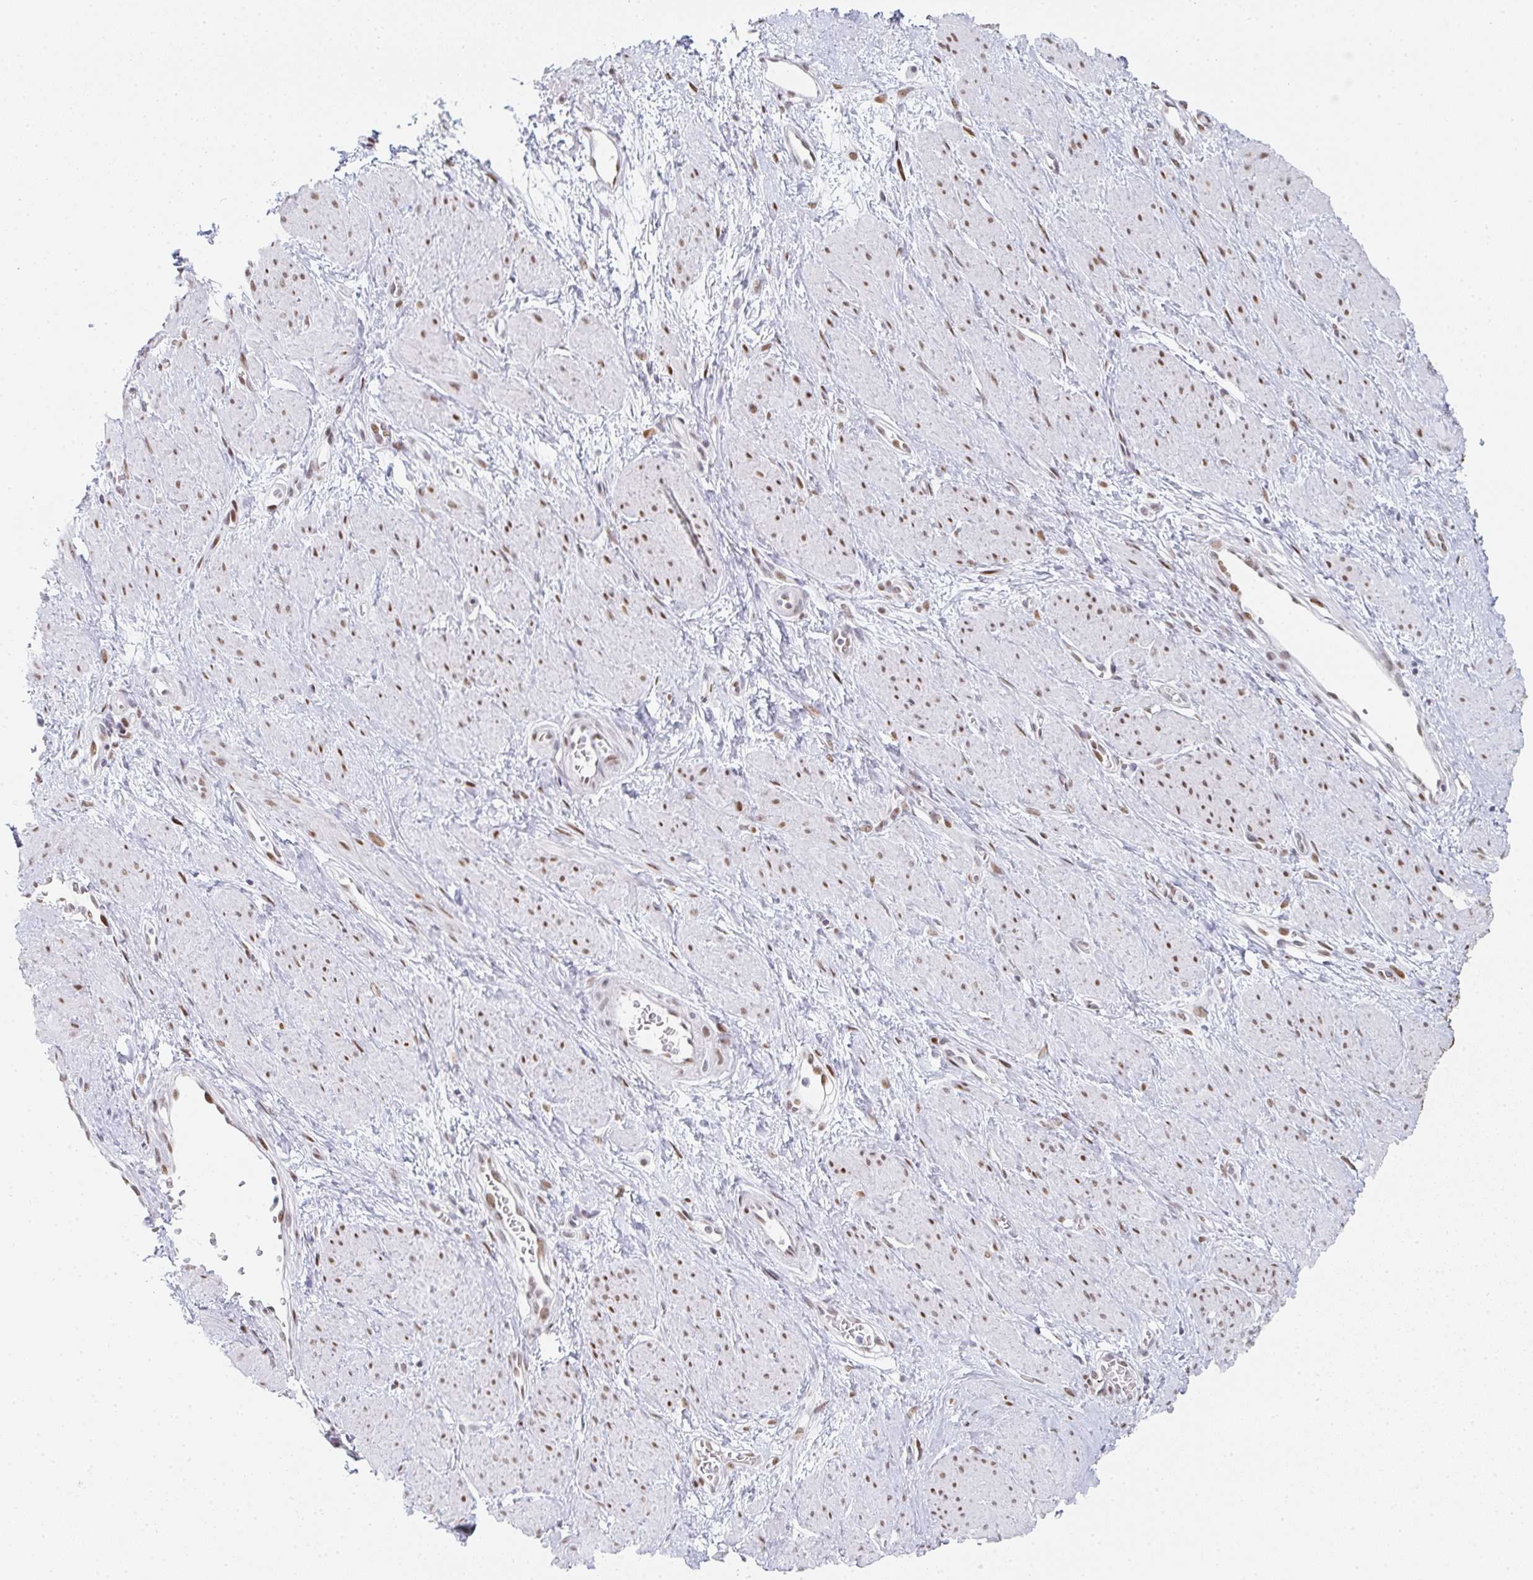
{"staining": {"intensity": "moderate", "quantity": "25%-75%", "location": "nuclear"}, "tissue": "smooth muscle", "cell_type": "Smooth muscle cells", "image_type": "normal", "snomed": [{"axis": "morphology", "description": "Normal tissue, NOS"}, {"axis": "topography", "description": "Smooth muscle"}, {"axis": "topography", "description": "Uterus"}], "caption": "About 25%-75% of smooth muscle cells in unremarkable smooth muscle demonstrate moderate nuclear protein positivity as visualized by brown immunohistochemical staining.", "gene": "POU2AF2", "patient": {"sex": "female", "age": 39}}